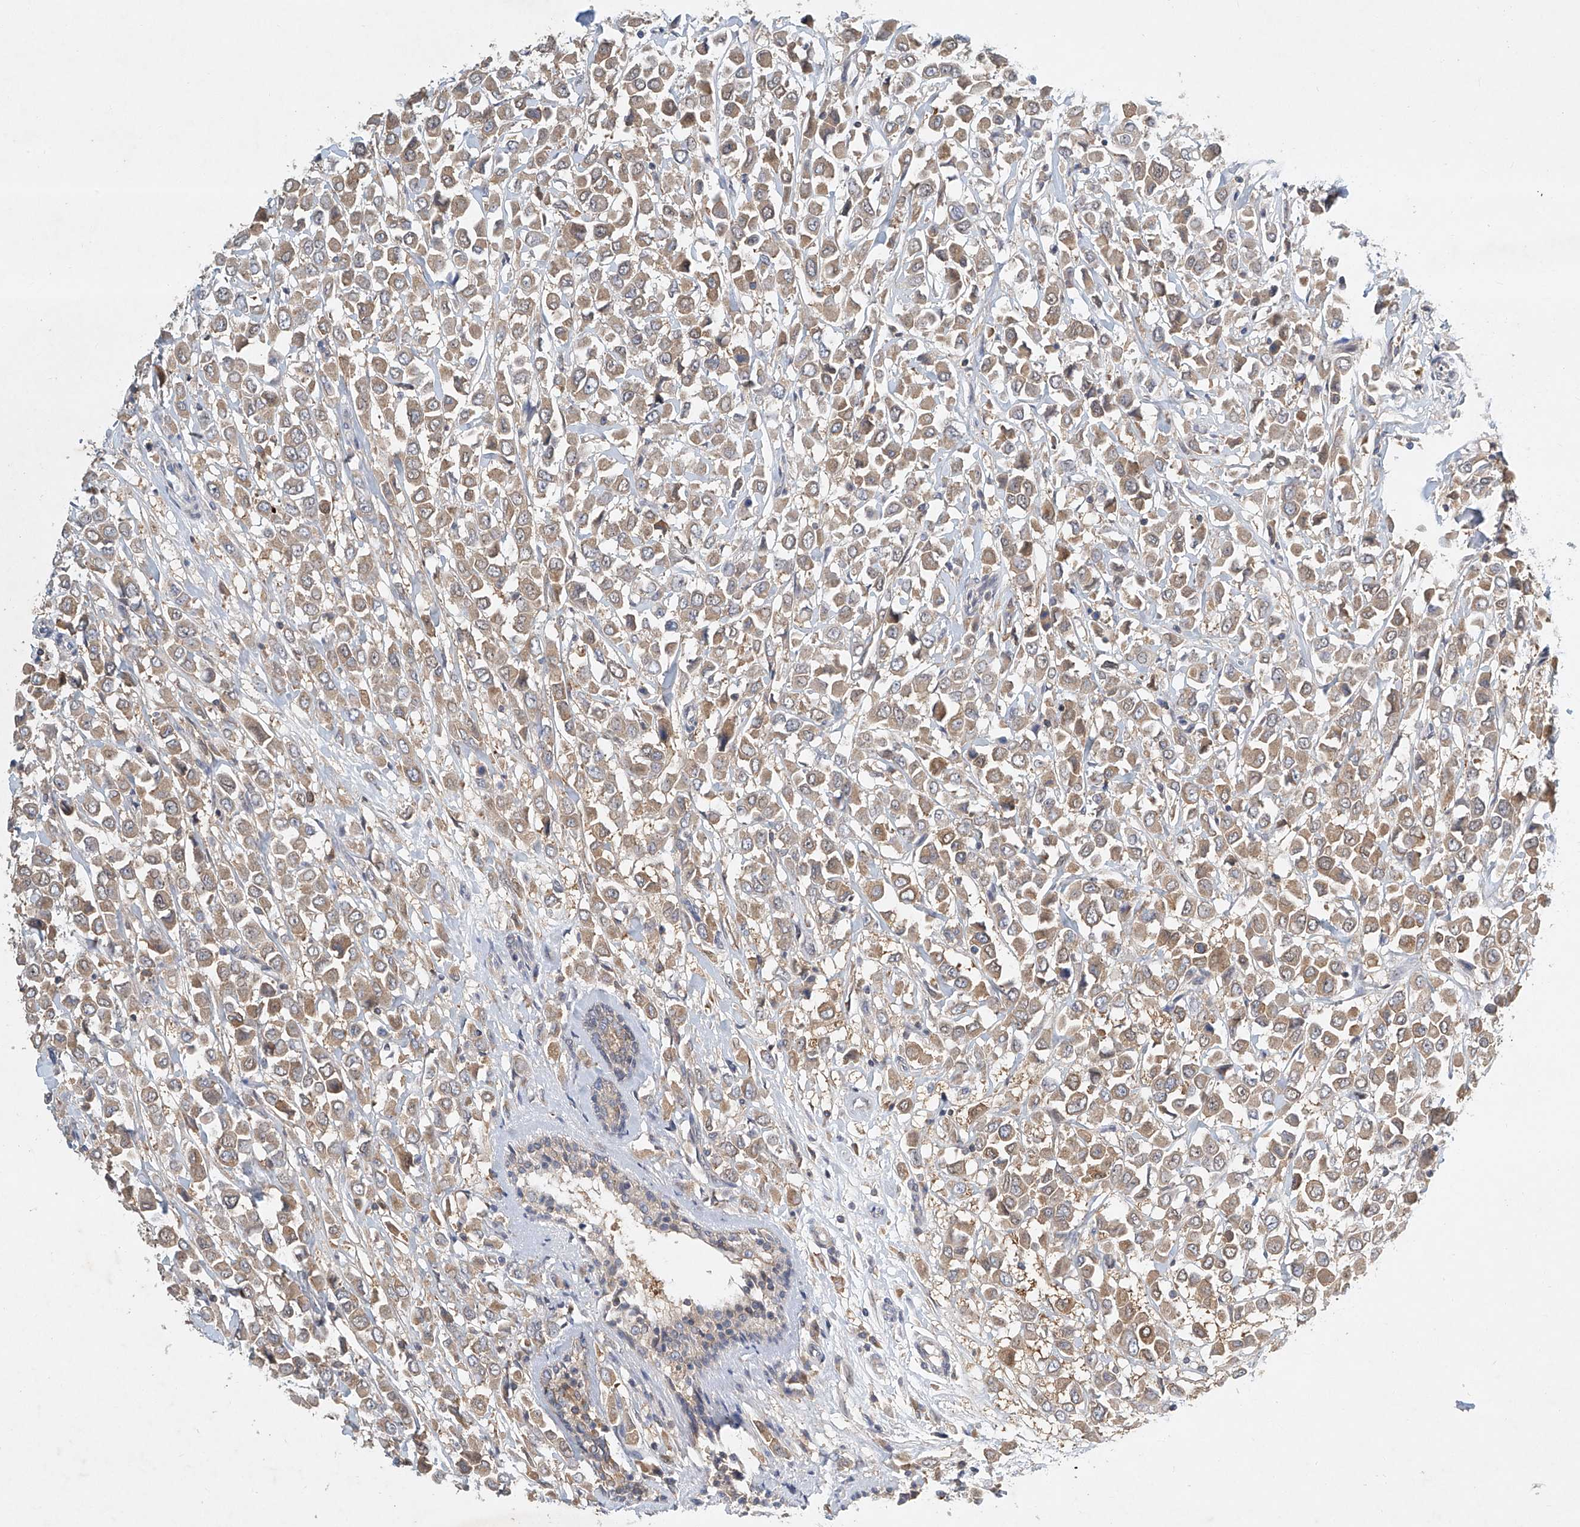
{"staining": {"intensity": "weak", "quantity": ">75%", "location": "cytoplasmic/membranous"}, "tissue": "breast cancer", "cell_type": "Tumor cells", "image_type": "cancer", "snomed": [{"axis": "morphology", "description": "Duct carcinoma"}, {"axis": "topography", "description": "Breast"}], "caption": "High-magnification brightfield microscopy of breast invasive ductal carcinoma stained with DAB (3,3'-diaminobenzidine) (brown) and counterstained with hematoxylin (blue). tumor cells exhibit weak cytoplasmic/membranous expression is identified in about>75% of cells.", "gene": "CARMIL1", "patient": {"sex": "female", "age": 61}}